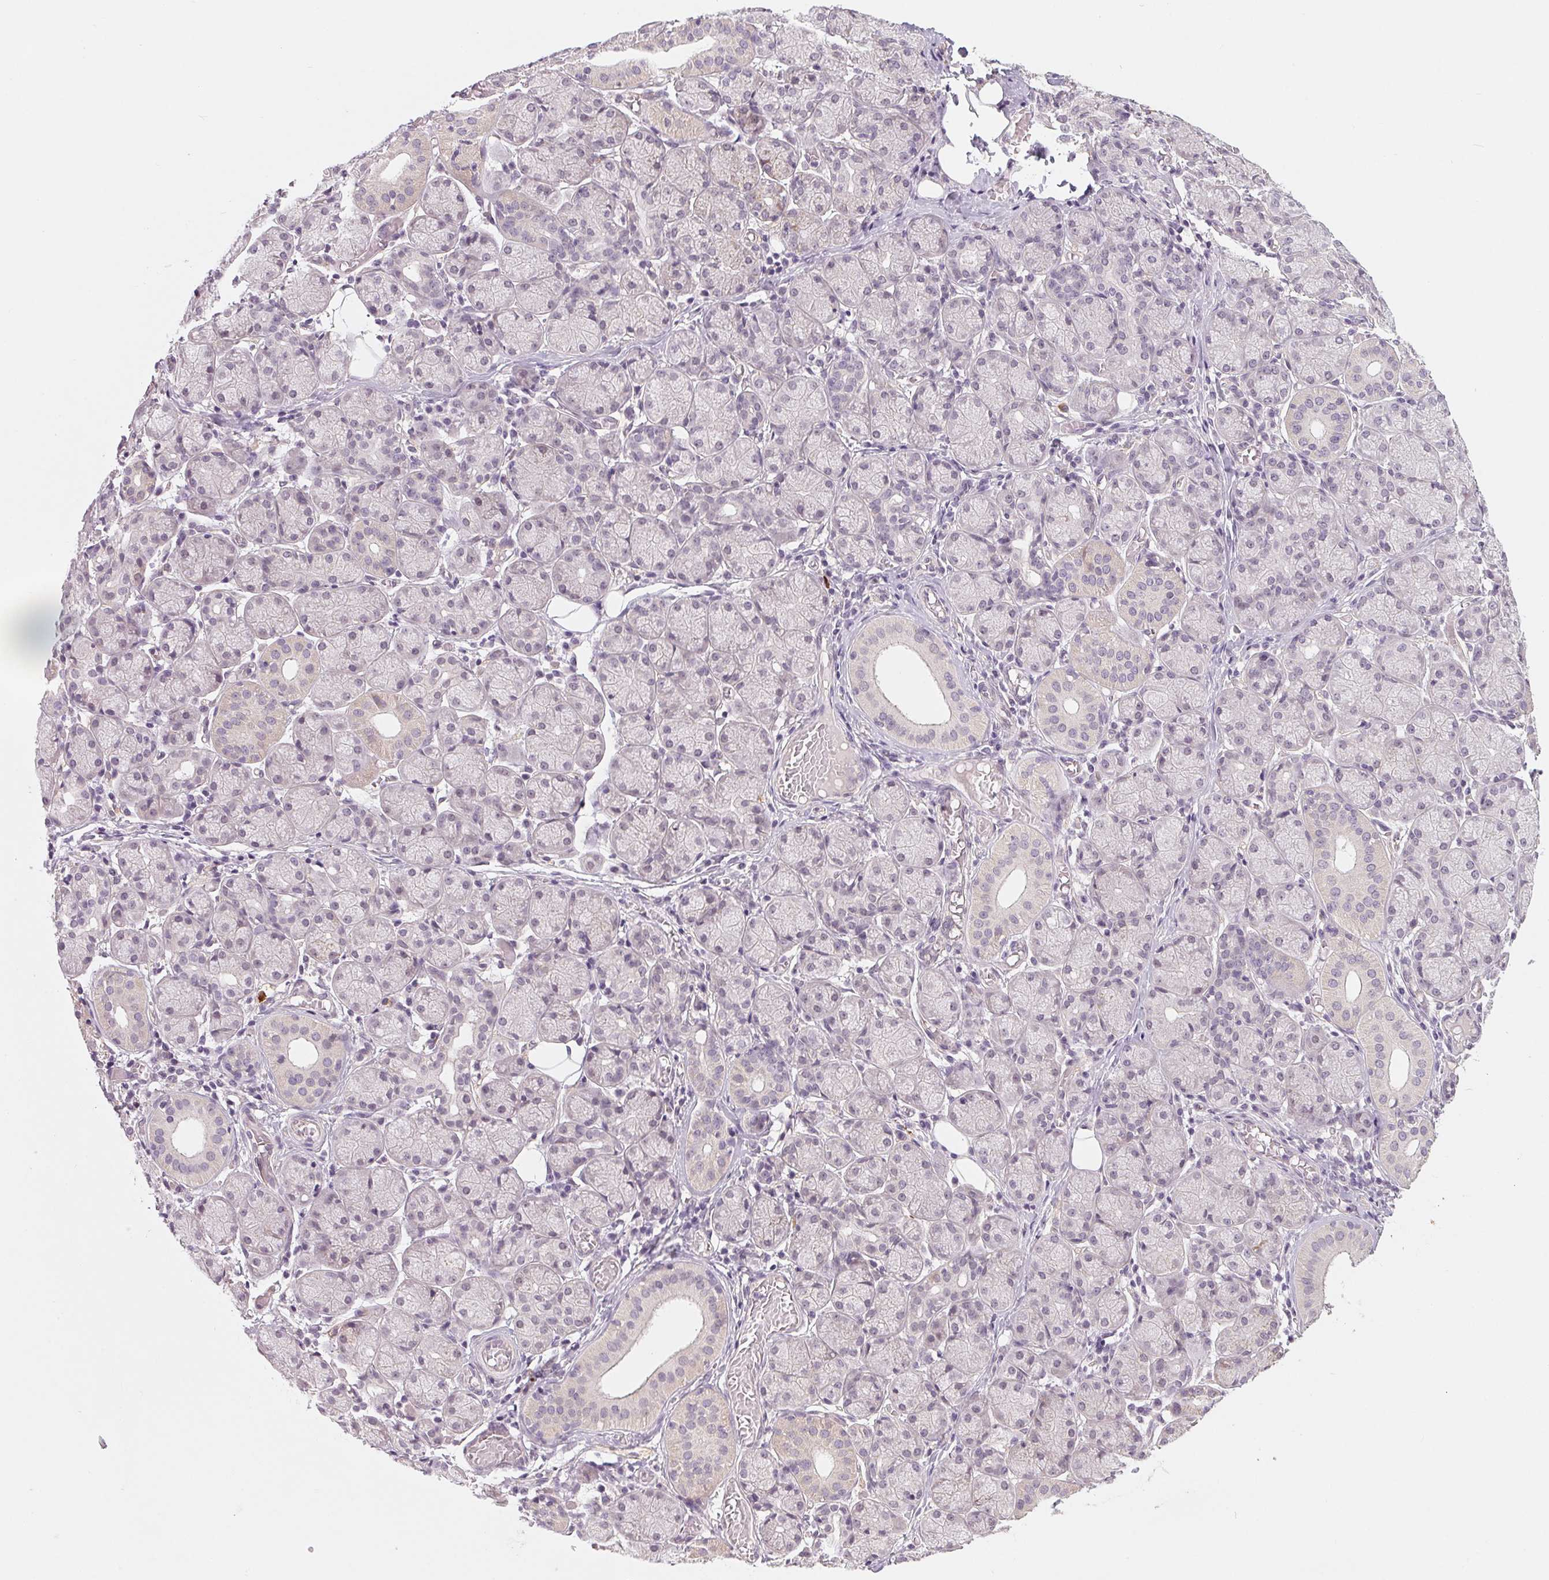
{"staining": {"intensity": "weak", "quantity": "<25%", "location": "cytoplasmic/membranous"}, "tissue": "salivary gland", "cell_type": "Glandular cells", "image_type": "normal", "snomed": [{"axis": "morphology", "description": "Normal tissue, NOS"}, {"axis": "topography", "description": "Salivary gland"}, {"axis": "topography", "description": "Peripheral nerve tissue"}], "caption": "The immunohistochemistry (IHC) image has no significant positivity in glandular cells of salivary gland. (IHC, brightfield microscopy, high magnification).", "gene": "CFC1B", "patient": {"sex": "female", "age": 24}}